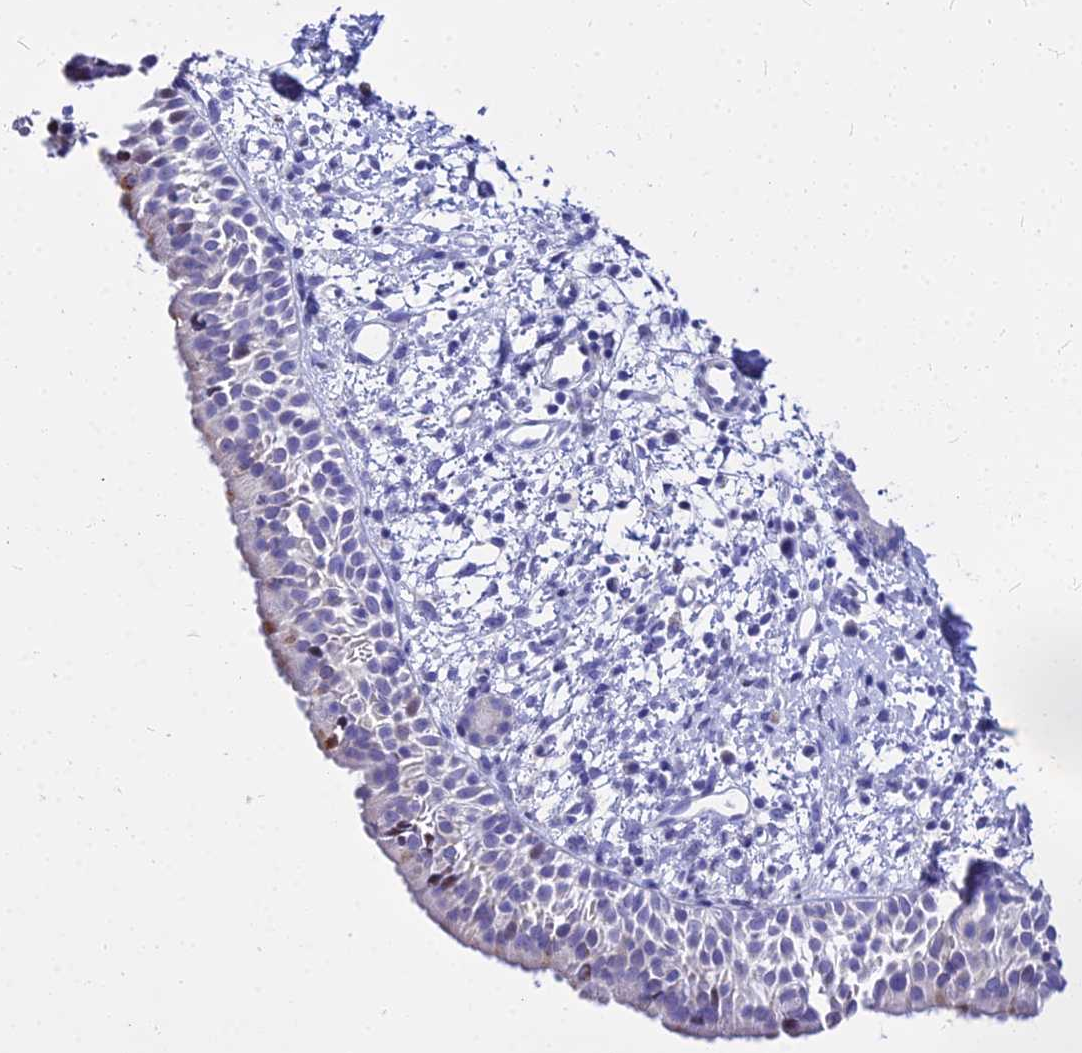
{"staining": {"intensity": "negative", "quantity": "none", "location": "none"}, "tissue": "nasopharynx", "cell_type": "Respiratory epithelial cells", "image_type": "normal", "snomed": [{"axis": "morphology", "description": "Normal tissue, NOS"}, {"axis": "topography", "description": "Nasopharynx"}], "caption": "This is a histopathology image of IHC staining of normal nasopharynx, which shows no positivity in respiratory epithelial cells.", "gene": "CARD18", "patient": {"sex": "male", "age": 22}}